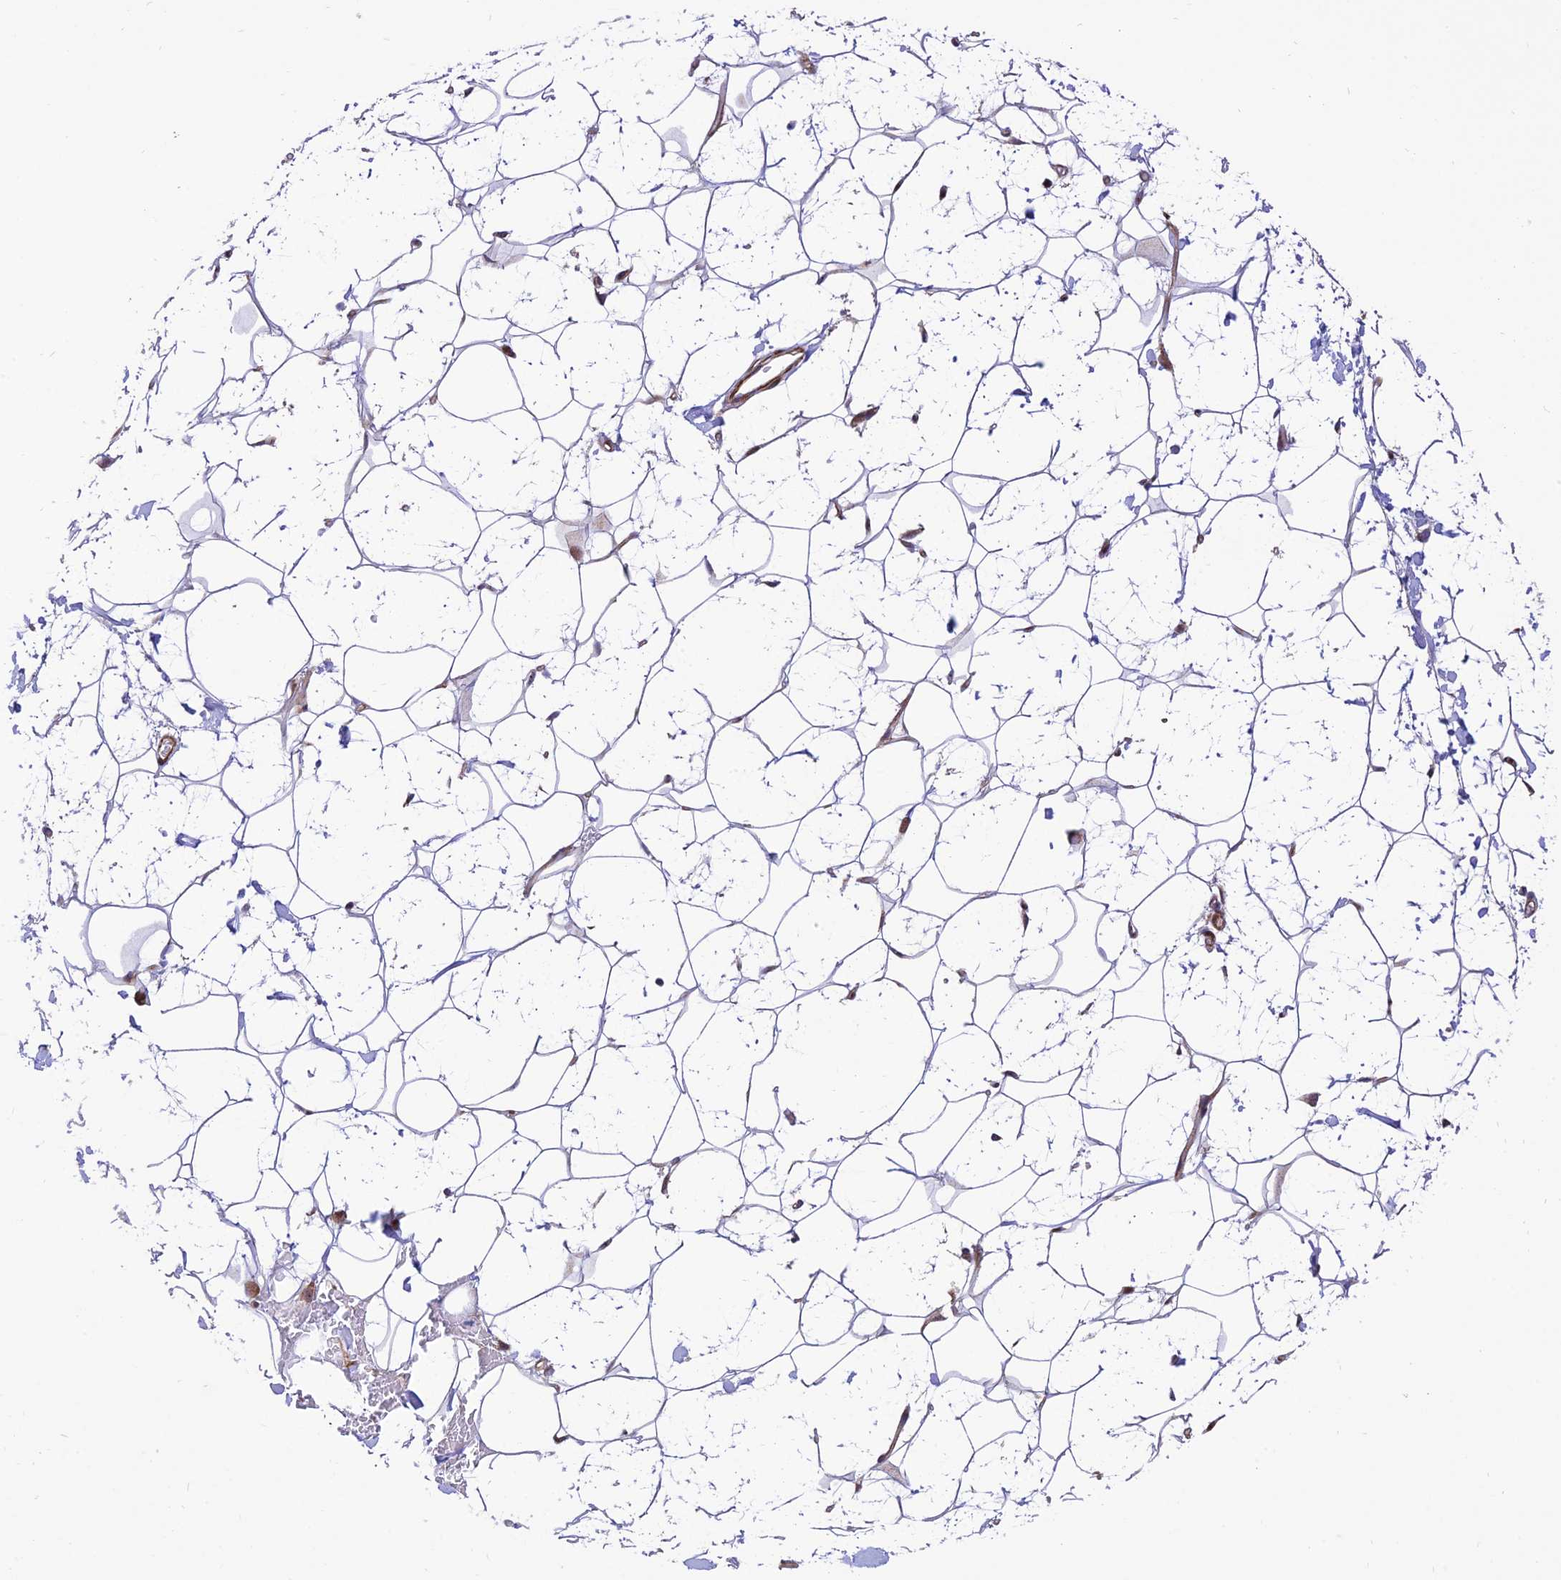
{"staining": {"intensity": "negative", "quantity": "none", "location": "none"}, "tissue": "adipose tissue", "cell_type": "Adipocytes", "image_type": "normal", "snomed": [{"axis": "morphology", "description": "Normal tissue, NOS"}, {"axis": "topography", "description": "Breast"}], "caption": "Adipocytes show no significant staining in unremarkable adipose tissue.", "gene": "KBTBD7", "patient": {"sex": "female", "age": 26}}